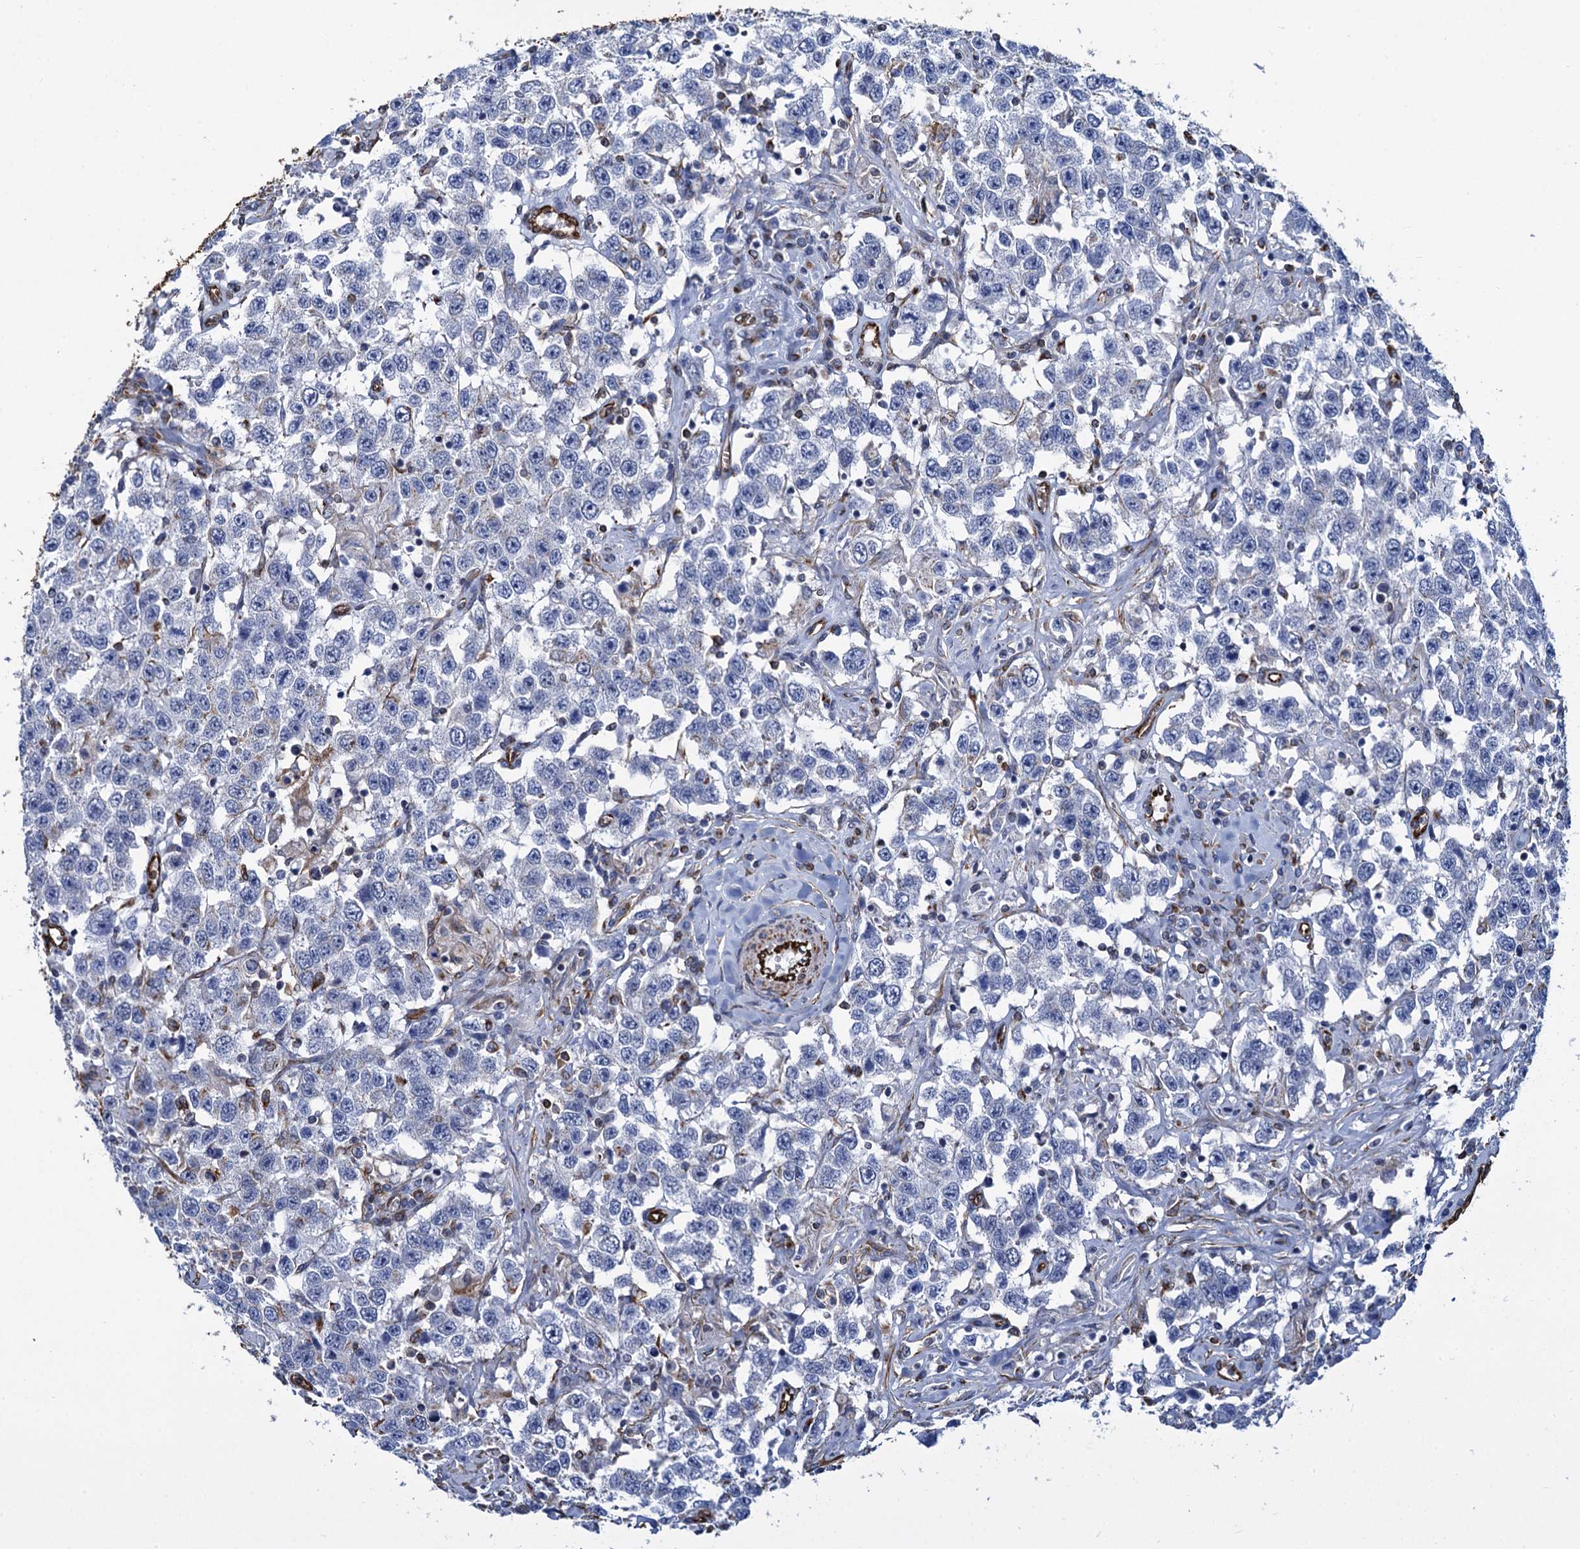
{"staining": {"intensity": "negative", "quantity": "none", "location": "none"}, "tissue": "testis cancer", "cell_type": "Tumor cells", "image_type": "cancer", "snomed": [{"axis": "morphology", "description": "Seminoma, NOS"}, {"axis": "topography", "description": "Testis"}], "caption": "An IHC micrograph of seminoma (testis) is shown. There is no staining in tumor cells of seminoma (testis). (Stains: DAB (3,3'-diaminobenzidine) IHC with hematoxylin counter stain, Microscopy: brightfield microscopy at high magnification).", "gene": "PGM2", "patient": {"sex": "male", "age": 41}}